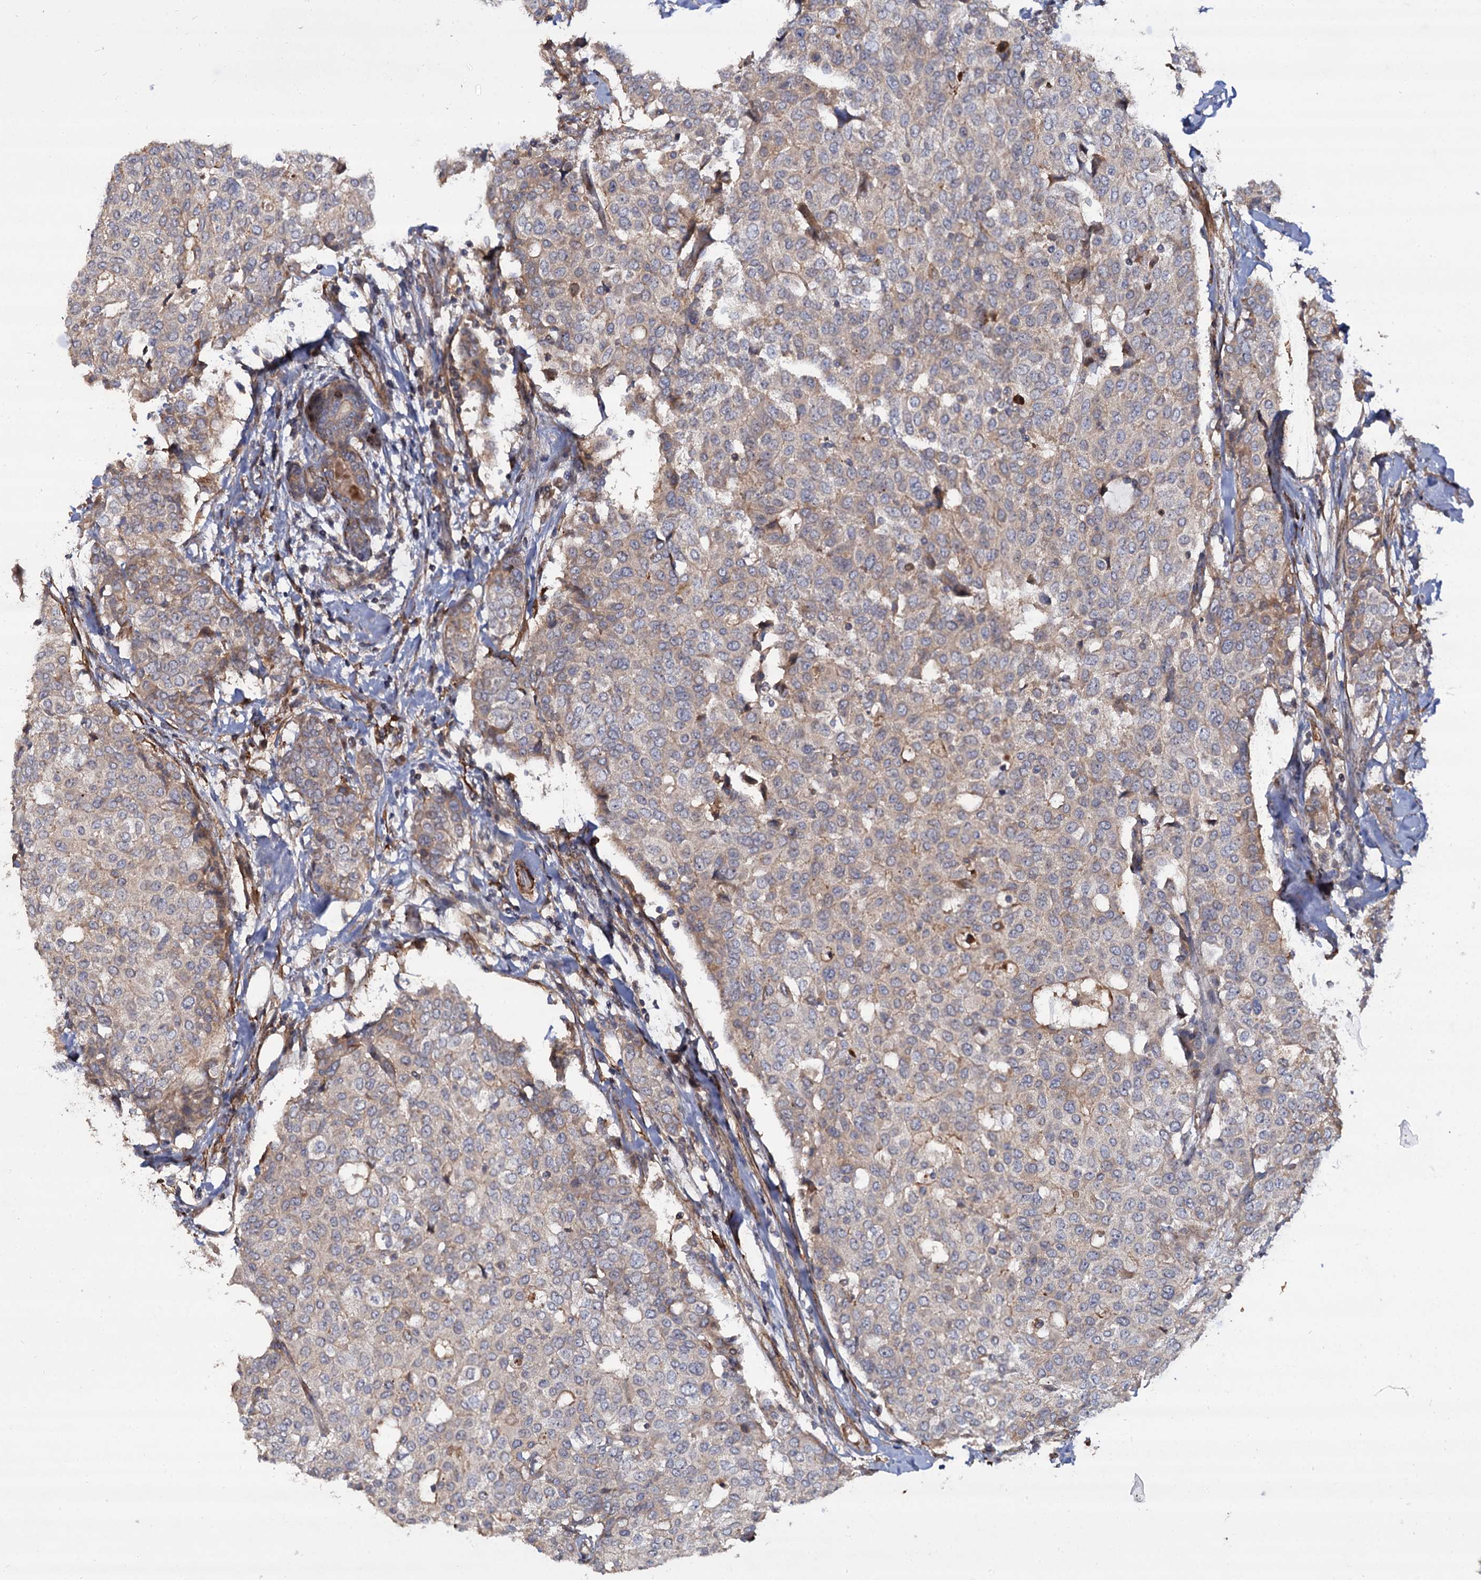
{"staining": {"intensity": "weak", "quantity": "25%-75%", "location": "cytoplasmic/membranous"}, "tissue": "breast cancer", "cell_type": "Tumor cells", "image_type": "cancer", "snomed": [{"axis": "morphology", "description": "Lobular carcinoma"}, {"axis": "topography", "description": "Breast"}], "caption": "Protein expression analysis of human lobular carcinoma (breast) reveals weak cytoplasmic/membranous positivity in about 25%-75% of tumor cells.", "gene": "ISM2", "patient": {"sex": "female", "age": 51}}